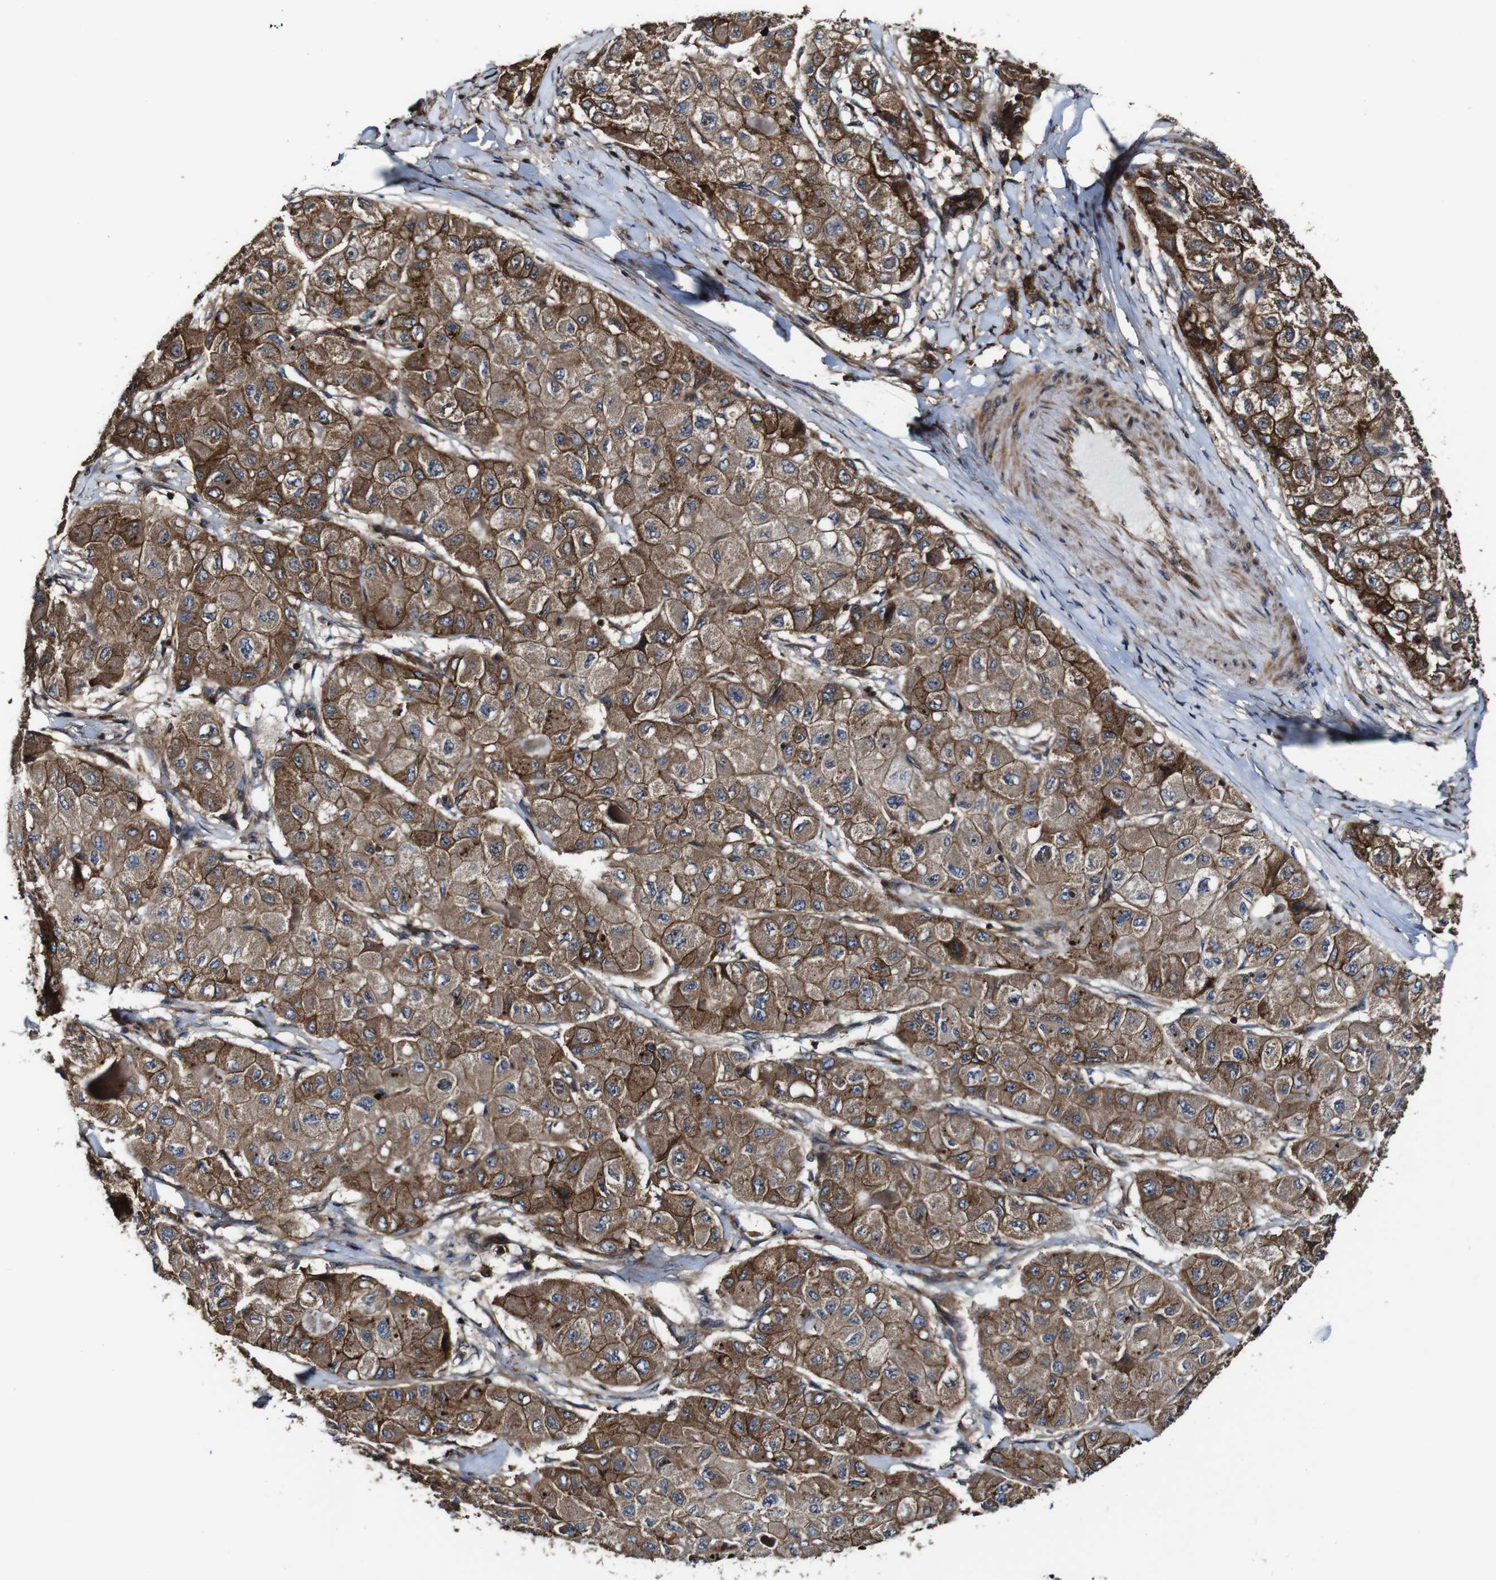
{"staining": {"intensity": "strong", "quantity": ">75%", "location": "cytoplasmic/membranous"}, "tissue": "liver cancer", "cell_type": "Tumor cells", "image_type": "cancer", "snomed": [{"axis": "morphology", "description": "Carcinoma, Hepatocellular, NOS"}, {"axis": "topography", "description": "Liver"}], "caption": "Immunohistochemistry histopathology image of human hepatocellular carcinoma (liver) stained for a protein (brown), which displays high levels of strong cytoplasmic/membranous staining in about >75% of tumor cells.", "gene": "TNIK", "patient": {"sex": "male", "age": 80}}